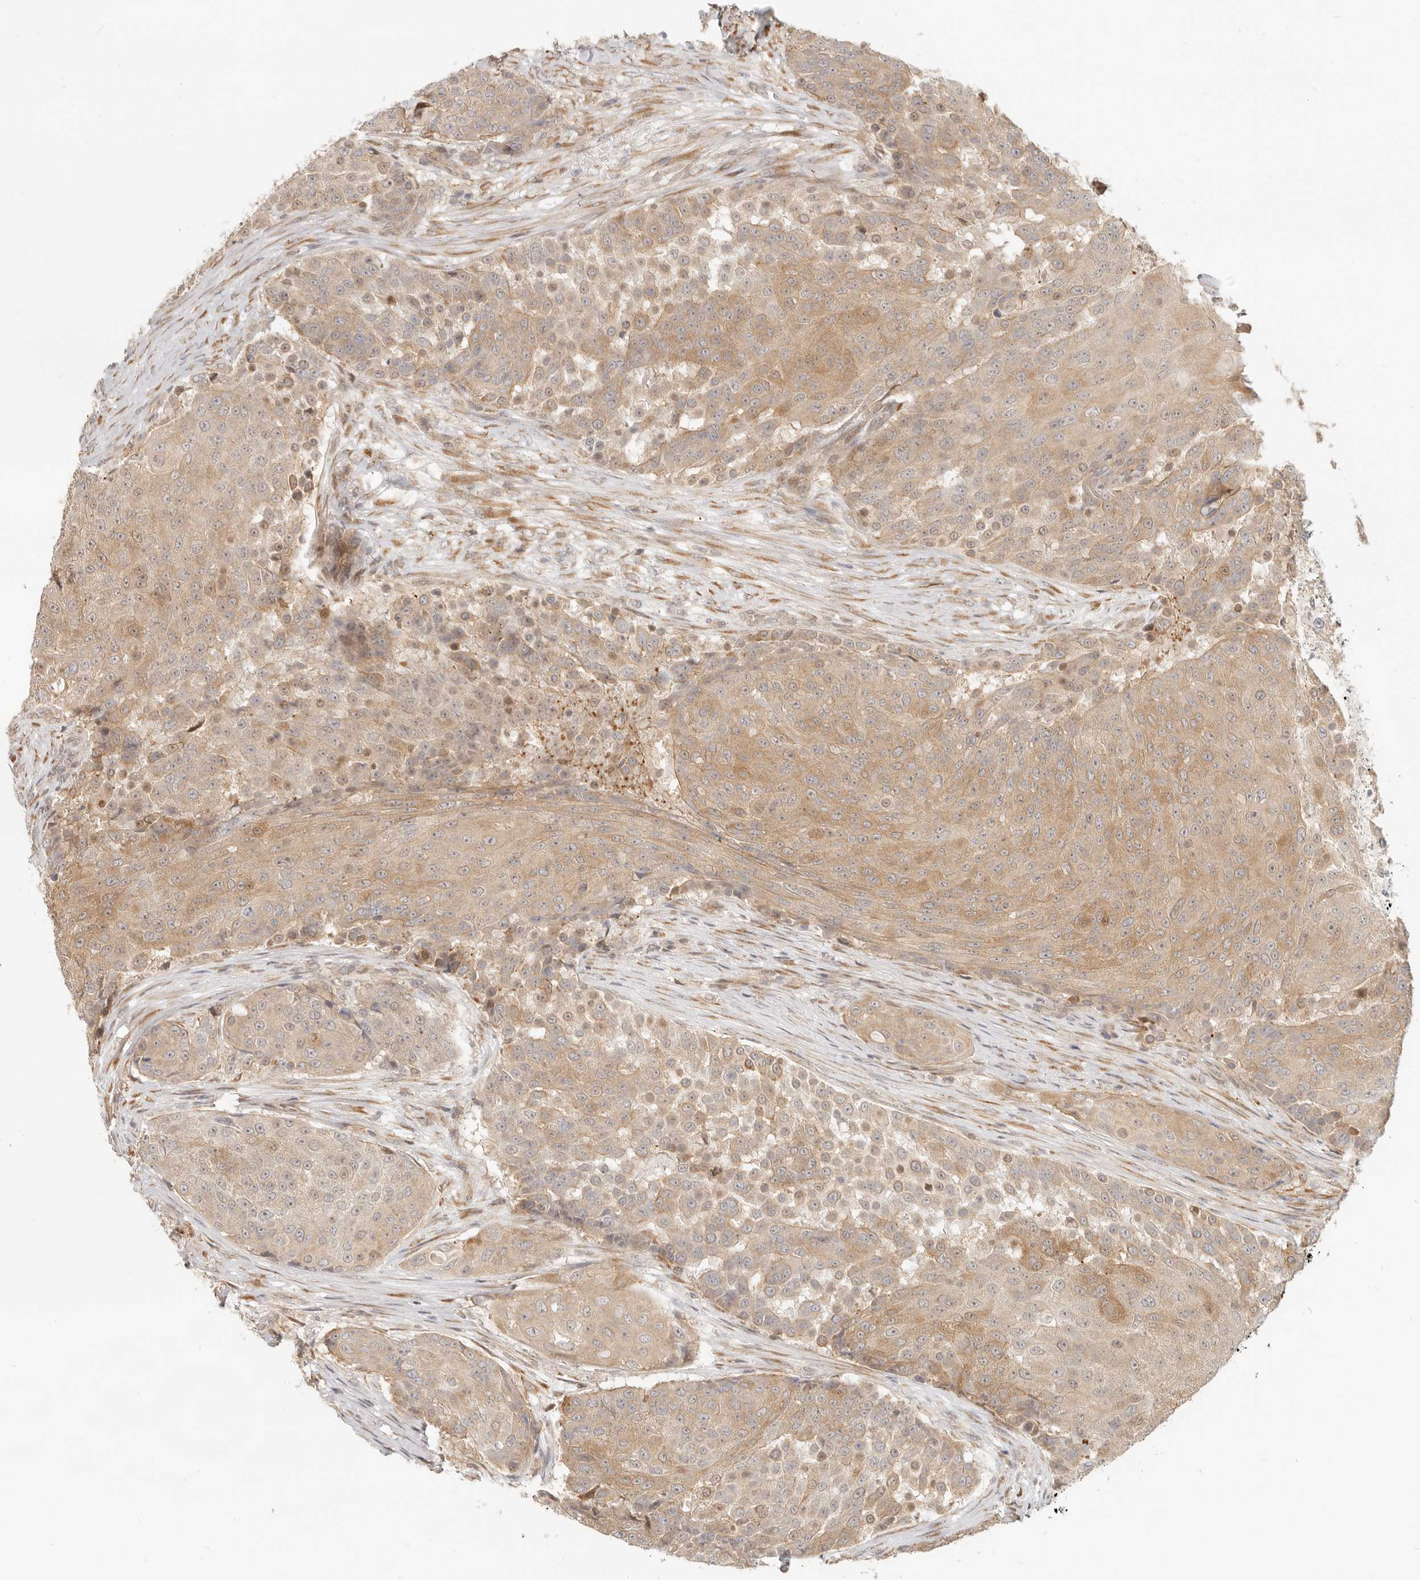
{"staining": {"intensity": "weak", "quantity": ">75%", "location": "cytoplasmic/membranous"}, "tissue": "urothelial cancer", "cell_type": "Tumor cells", "image_type": "cancer", "snomed": [{"axis": "morphology", "description": "Urothelial carcinoma, High grade"}, {"axis": "topography", "description": "Urinary bladder"}], "caption": "Urothelial cancer stained with a brown dye exhibits weak cytoplasmic/membranous positive expression in about >75% of tumor cells.", "gene": "TUFT1", "patient": {"sex": "female", "age": 63}}